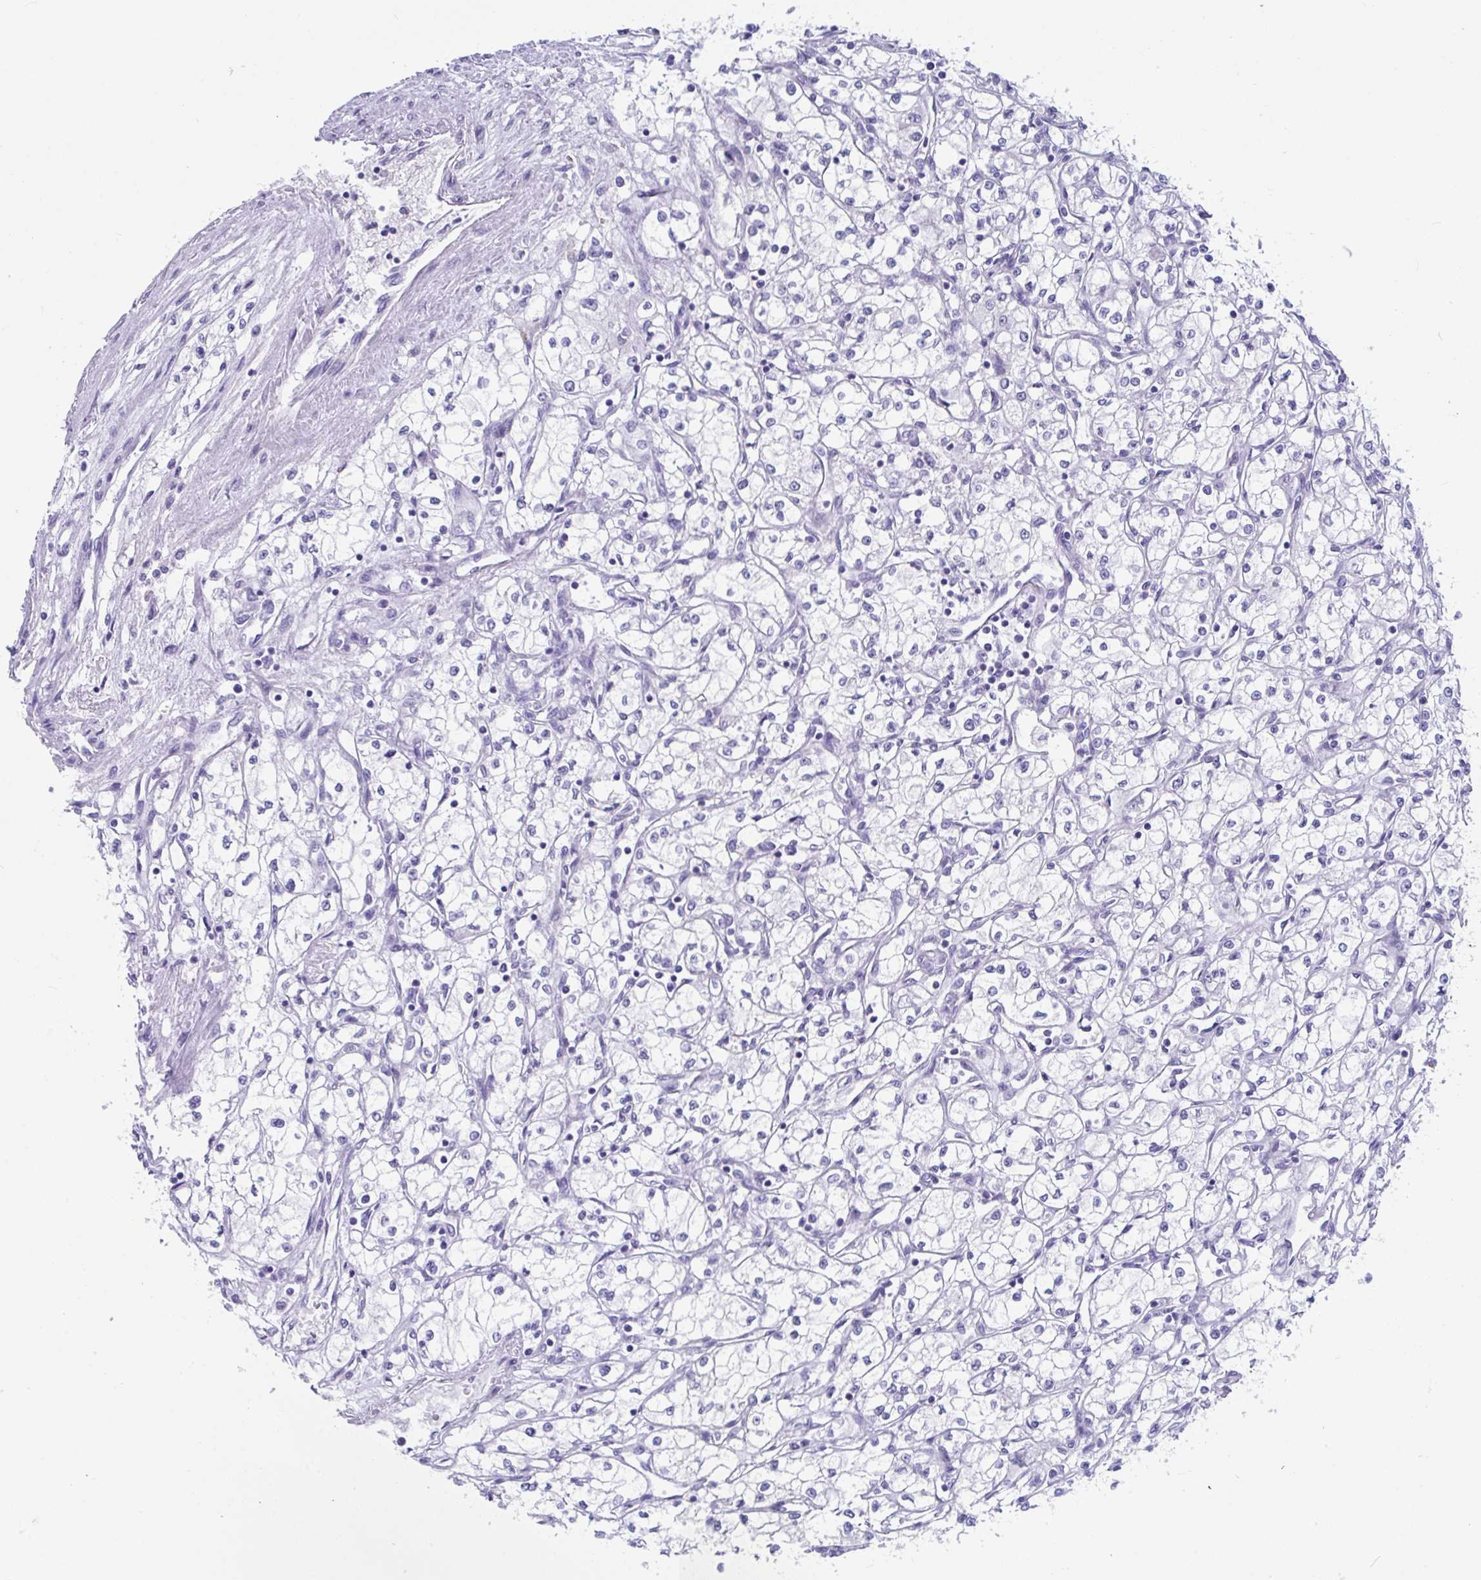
{"staining": {"intensity": "negative", "quantity": "none", "location": "none"}, "tissue": "renal cancer", "cell_type": "Tumor cells", "image_type": "cancer", "snomed": [{"axis": "morphology", "description": "Adenocarcinoma, NOS"}, {"axis": "topography", "description": "Kidney"}], "caption": "A high-resolution micrograph shows immunohistochemistry (IHC) staining of adenocarcinoma (renal), which demonstrates no significant staining in tumor cells. (Stains: DAB (3,3'-diaminobenzidine) immunohistochemistry (IHC) with hematoxylin counter stain, Microscopy: brightfield microscopy at high magnification).", "gene": "TTC30B", "patient": {"sex": "male", "age": 59}}